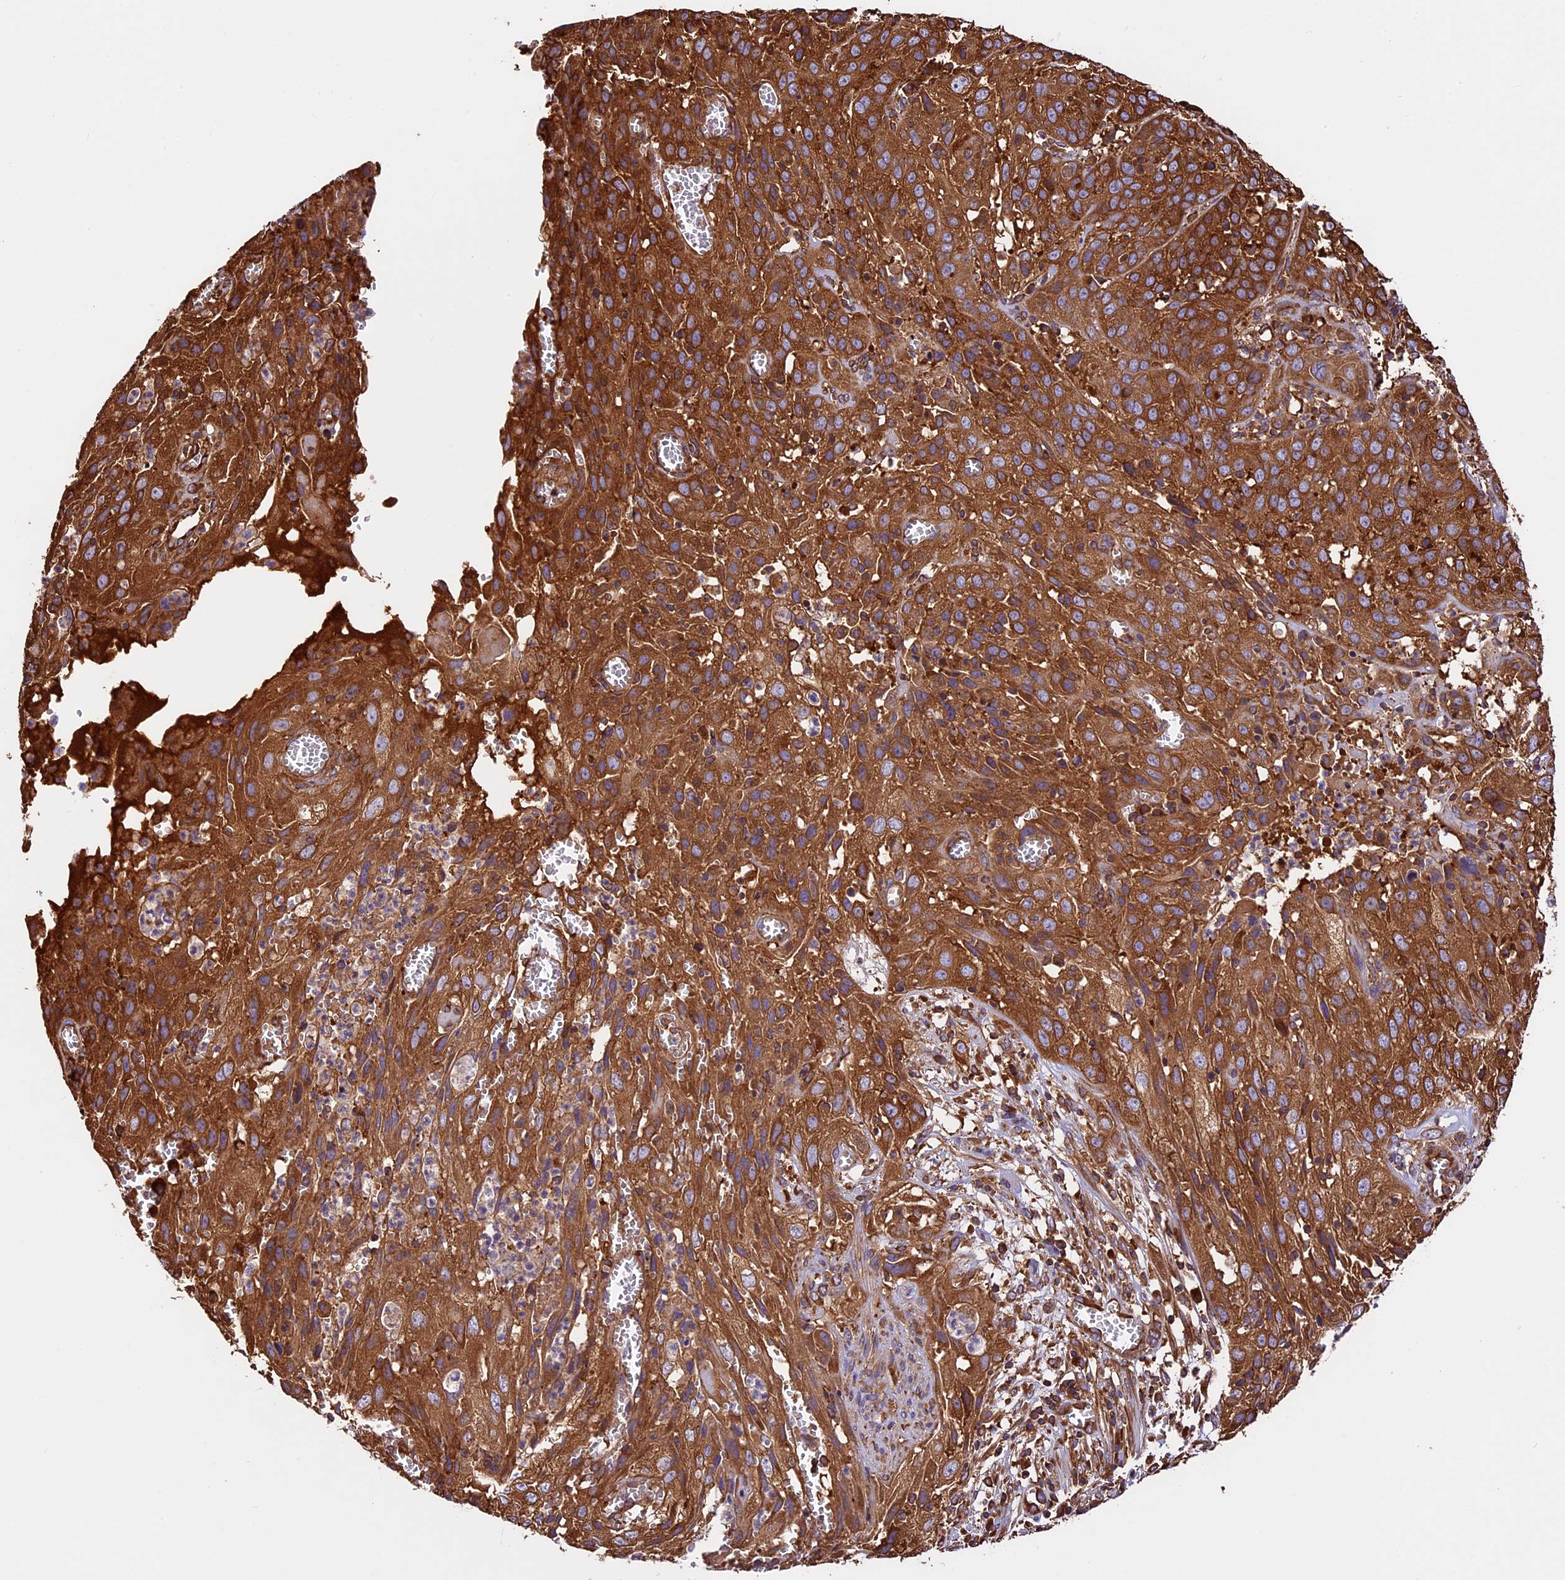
{"staining": {"intensity": "strong", "quantity": ">75%", "location": "cytoplasmic/membranous"}, "tissue": "cervical cancer", "cell_type": "Tumor cells", "image_type": "cancer", "snomed": [{"axis": "morphology", "description": "Squamous cell carcinoma, NOS"}, {"axis": "topography", "description": "Cervix"}], "caption": "Immunohistochemistry (IHC) image of cervical cancer stained for a protein (brown), which reveals high levels of strong cytoplasmic/membranous expression in approximately >75% of tumor cells.", "gene": "KARS1", "patient": {"sex": "female", "age": 32}}